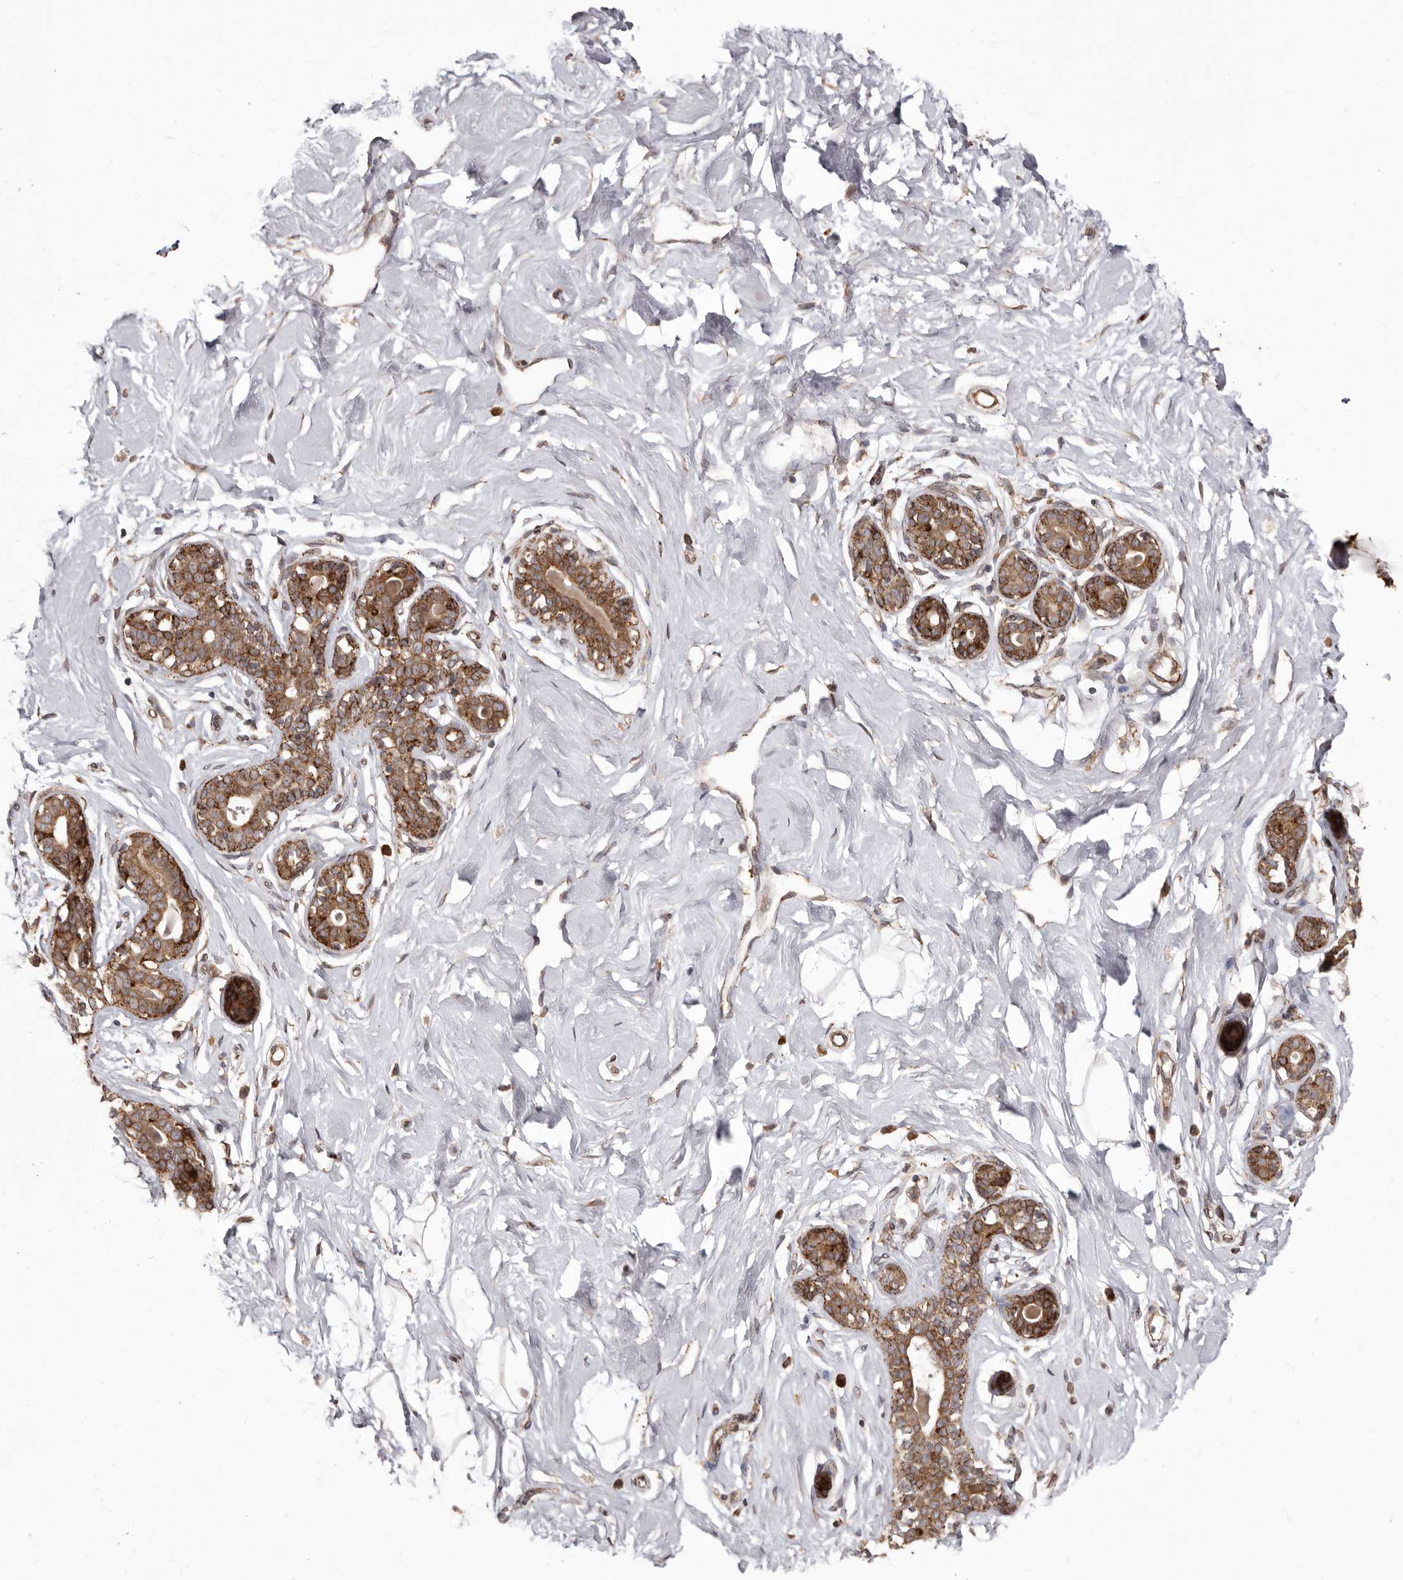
{"staining": {"intensity": "negative", "quantity": "none", "location": "none"}, "tissue": "breast", "cell_type": "Adipocytes", "image_type": "normal", "snomed": [{"axis": "morphology", "description": "Normal tissue, NOS"}, {"axis": "morphology", "description": "Adenoma, NOS"}, {"axis": "topography", "description": "Breast"}], "caption": "A high-resolution histopathology image shows immunohistochemistry staining of normal breast, which exhibits no significant expression in adipocytes.", "gene": "NUP43", "patient": {"sex": "female", "age": 23}}